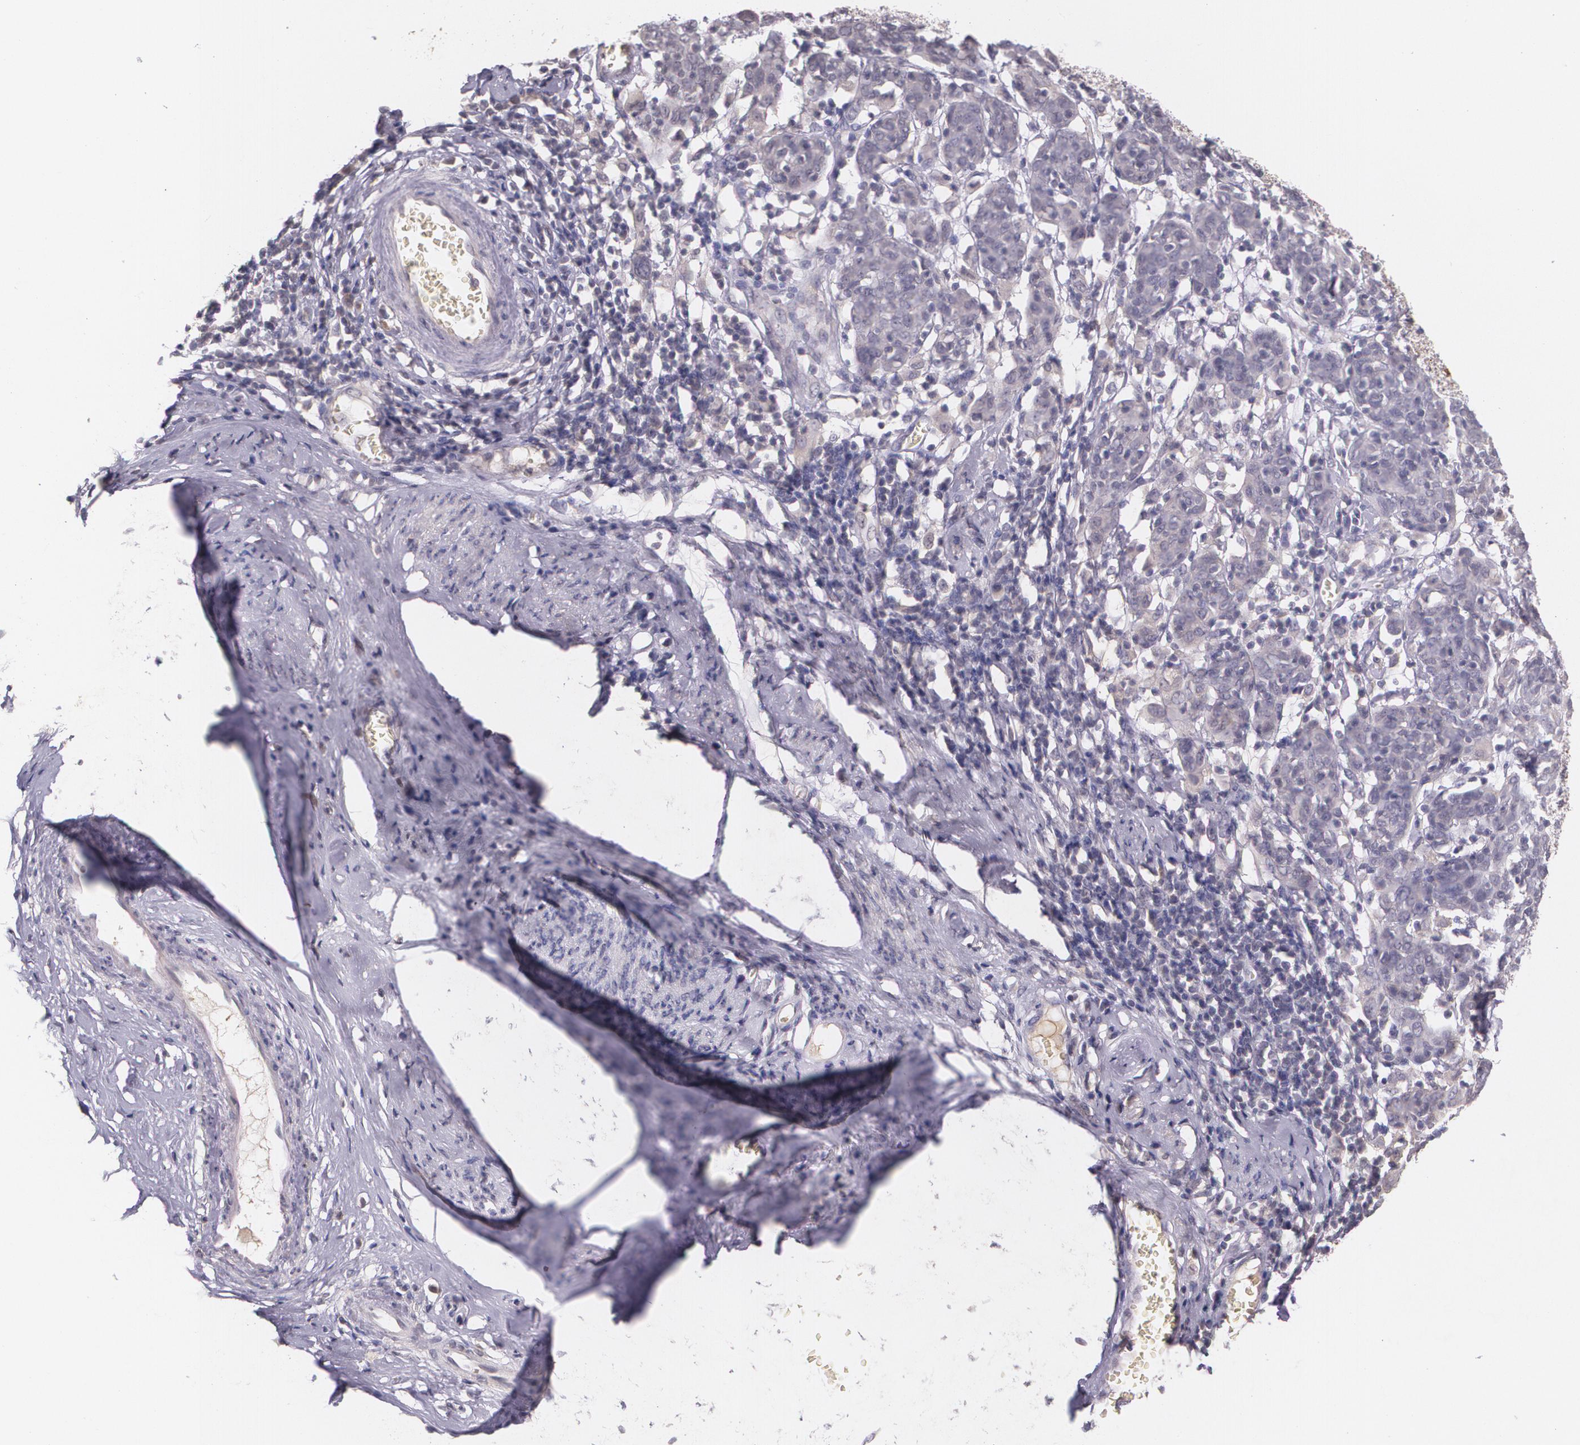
{"staining": {"intensity": "negative", "quantity": "none", "location": "none"}, "tissue": "cervical cancer", "cell_type": "Tumor cells", "image_type": "cancer", "snomed": [{"axis": "morphology", "description": "Normal tissue, NOS"}, {"axis": "morphology", "description": "Squamous cell carcinoma, NOS"}, {"axis": "topography", "description": "Cervix"}], "caption": "DAB (3,3'-diaminobenzidine) immunohistochemical staining of human cervical cancer (squamous cell carcinoma) shows no significant expression in tumor cells.", "gene": "TM4SF1", "patient": {"sex": "female", "age": 67}}